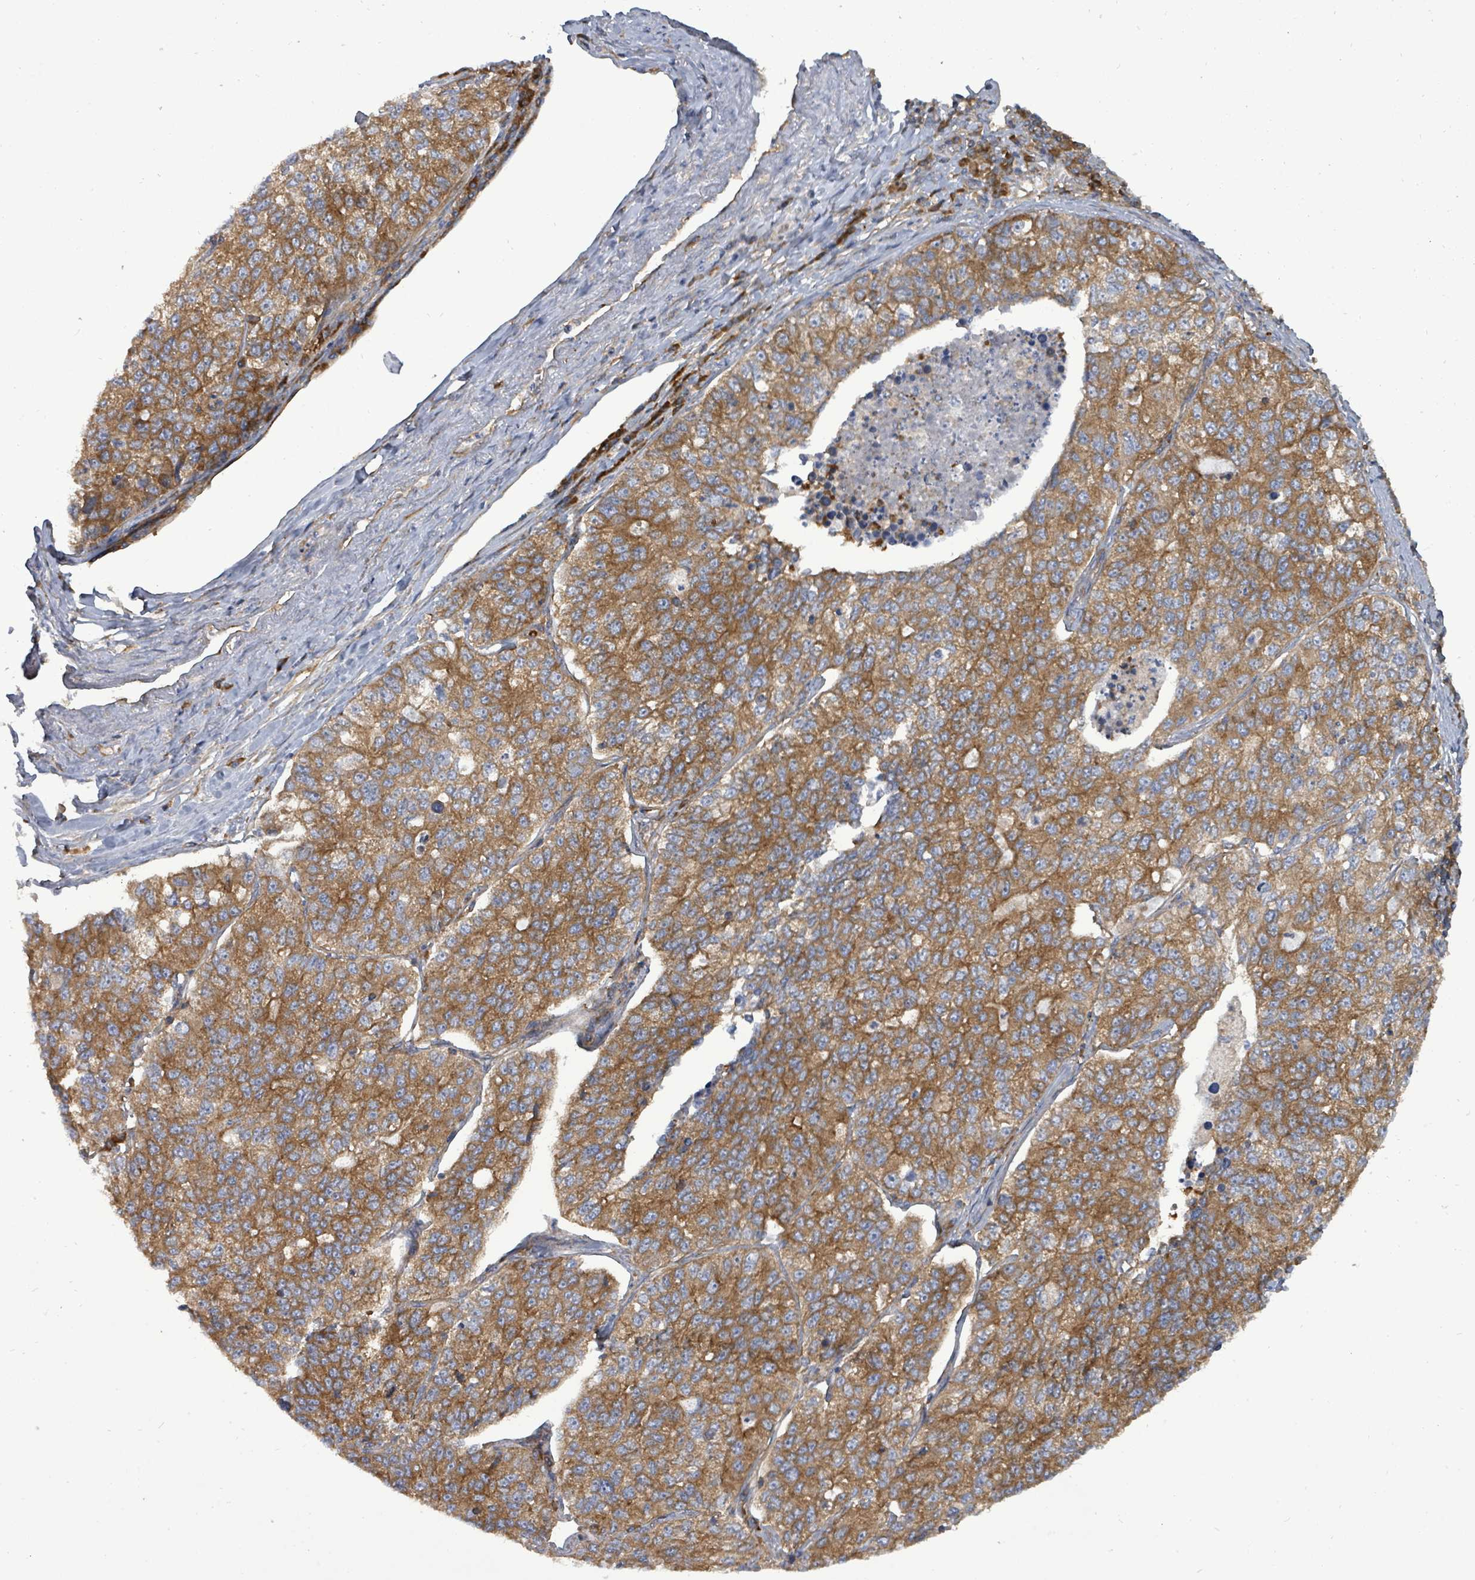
{"staining": {"intensity": "strong", "quantity": ">75%", "location": "cytoplasmic/membranous"}, "tissue": "lung cancer", "cell_type": "Tumor cells", "image_type": "cancer", "snomed": [{"axis": "morphology", "description": "Adenocarcinoma, NOS"}, {"axis": "topography", "description": "Lung"}], "caption": "Tumor cells exhibit high levels of strong cytoplasmic/membranous expression in approximately >75% of cells in lung cancer.", "gene": "EIF3C", "patient": {"sex": "male", "age": 49}}